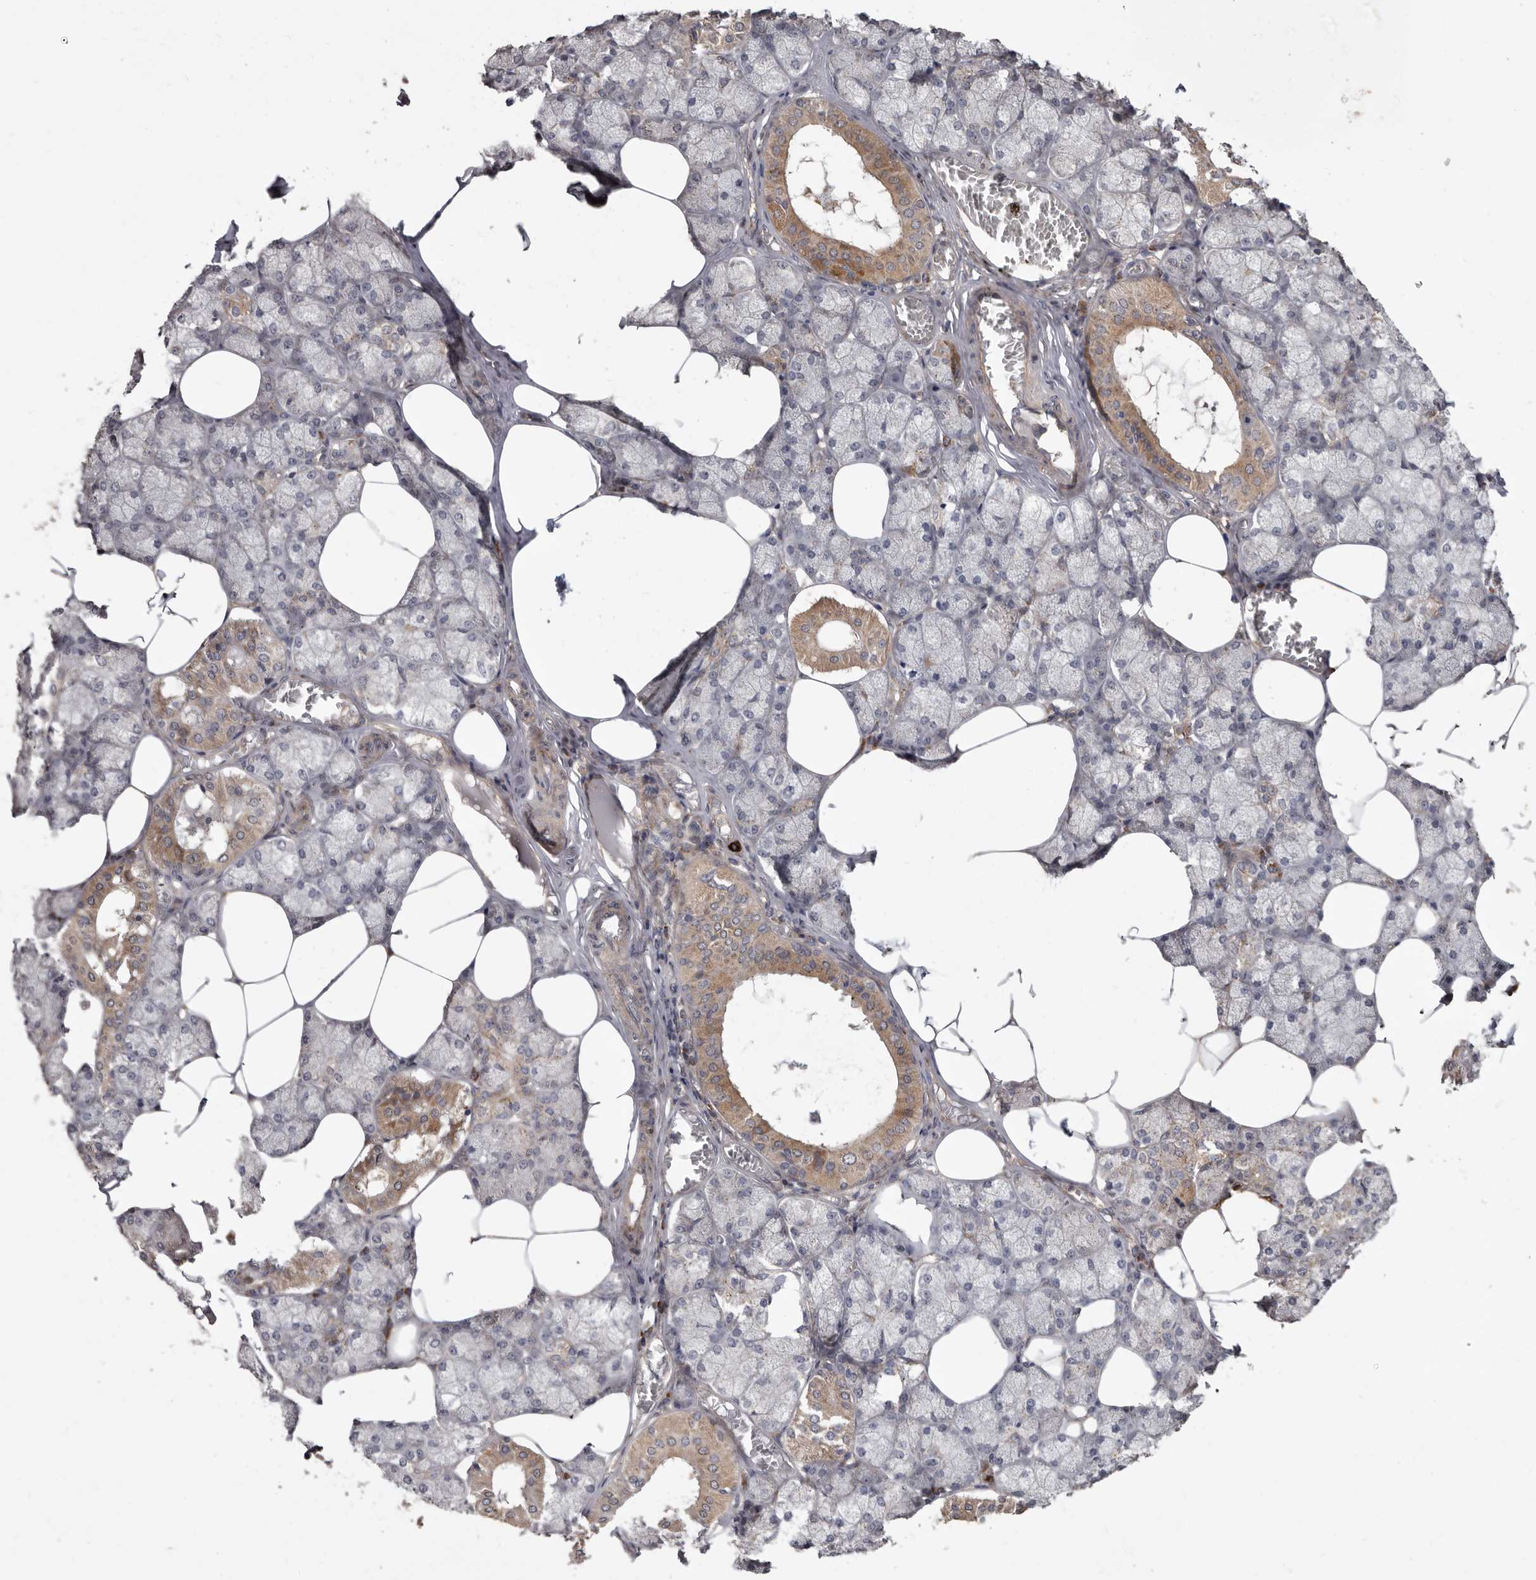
{"staining": {"intensity": "moderate", "quantity": "25%-75%", "location": "cytoplasmic/membranous"}, "tissue": "salivary gland", "cell_type": "Glandular cells", "image_type": "normal", "snomed": [{"axis": "morphology", "description": "Normal tissue, NOS"}, {"axis": "topography", "description": "Salivary gland"}], "caption": "Immunohistochemical staining of benign human salivary gland exhibits medium levels of moderate cytoplasmic/membranous staining in about 25%-75% of glandular cells. (Brightfield microscopy of DAB IHC at high magnification).", "gene": "FLAD1", "patient": {"sex": "male", "age": 62}}